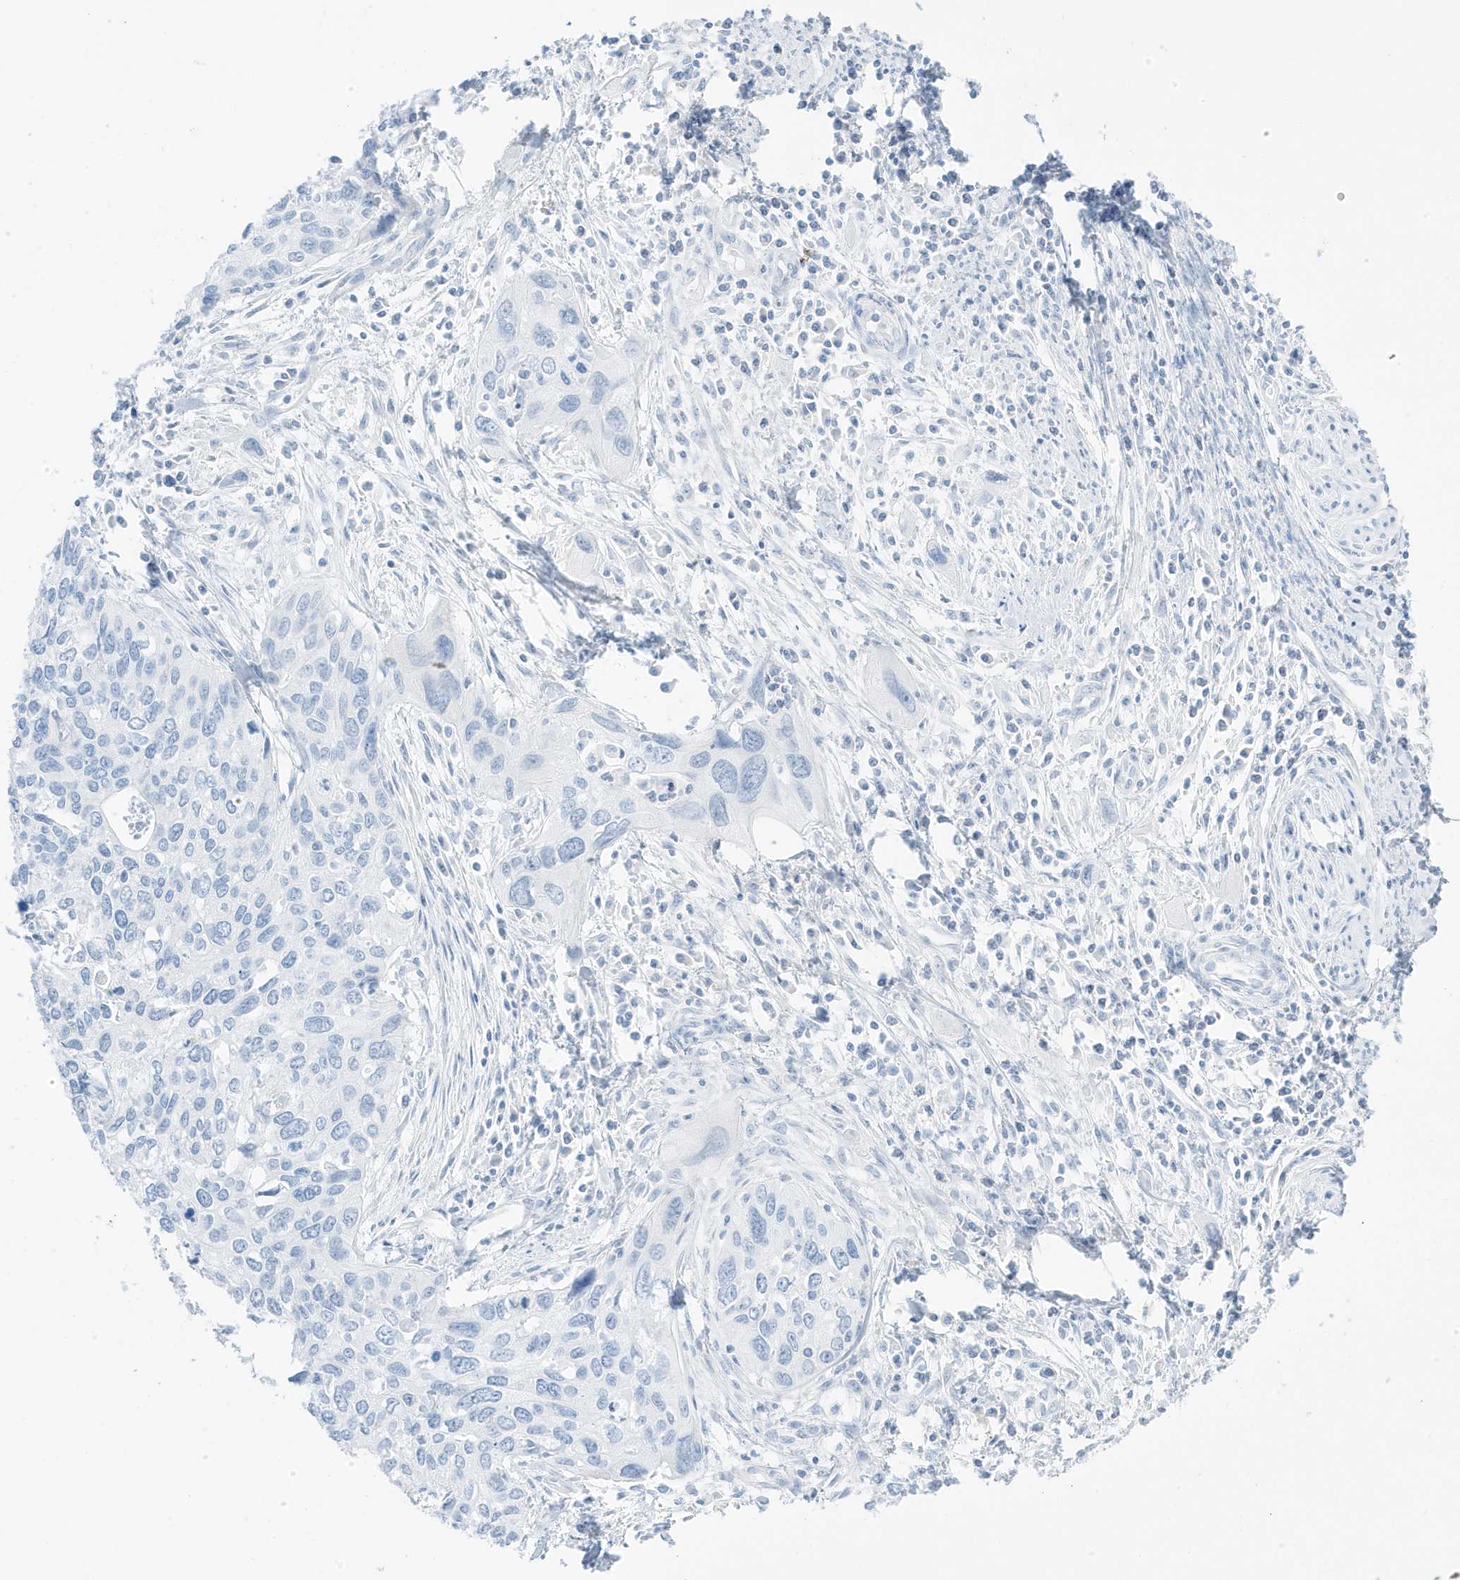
{"staining": {"intensity": "negative", "quantity": "none", "location": "none"}, "tissue": "cervical cancer", "cell_type": "Tumor cells", "image_type": "cancer", "snomed": [{"axis": "morphology", "description": "Squamous cell carcinoma, NOS"}, {"axis": "topography", "description": "Cervix"}], "caption": "Histopathology image shows no protein positivity in tumor cells of cervical cancer tissue.", "gene": "SLC22A13", "patient": {"sex": "female", "age": 55}}